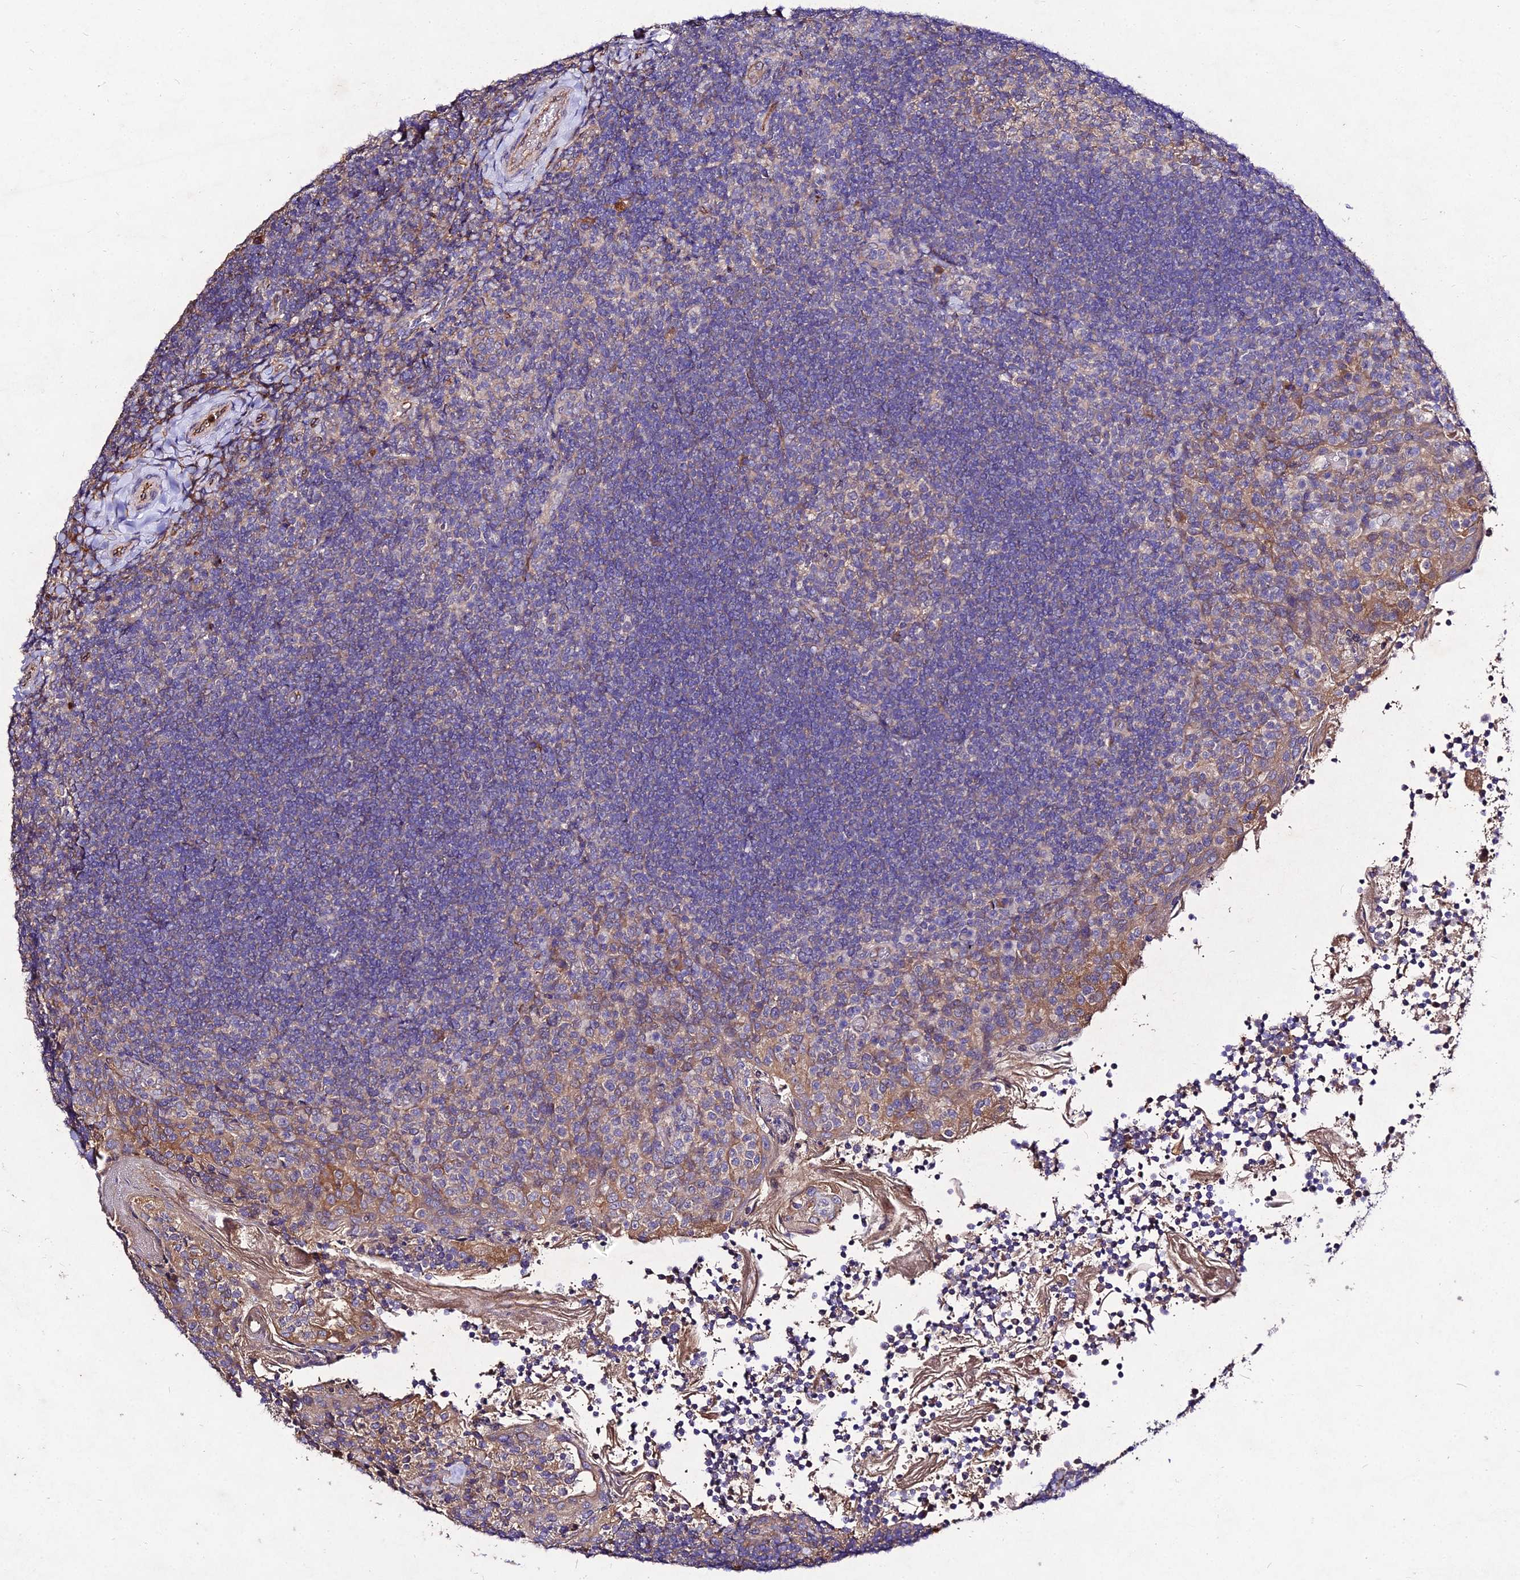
{"staining": {"intensity": "moderate", "quantity": "25%-75%", "location": "cytoplasmic/membranous"}, "tissue": "tonsil", "cell_type": "Germinal center cells", "image_type": "normal", "snomed": [{"axis": "morphology", "description": "Normal tissue, NOS"}, {"axis": "topography", "description": "Tonsil"}], "caption": "The photomicrograph exhibits a brown stain indicating the presence of a protein in the cytoplasmic/membranous of germinal center cells in tonsil.", "gene": "AP3M1", "patient": {"sex": "female", "age": 10}}